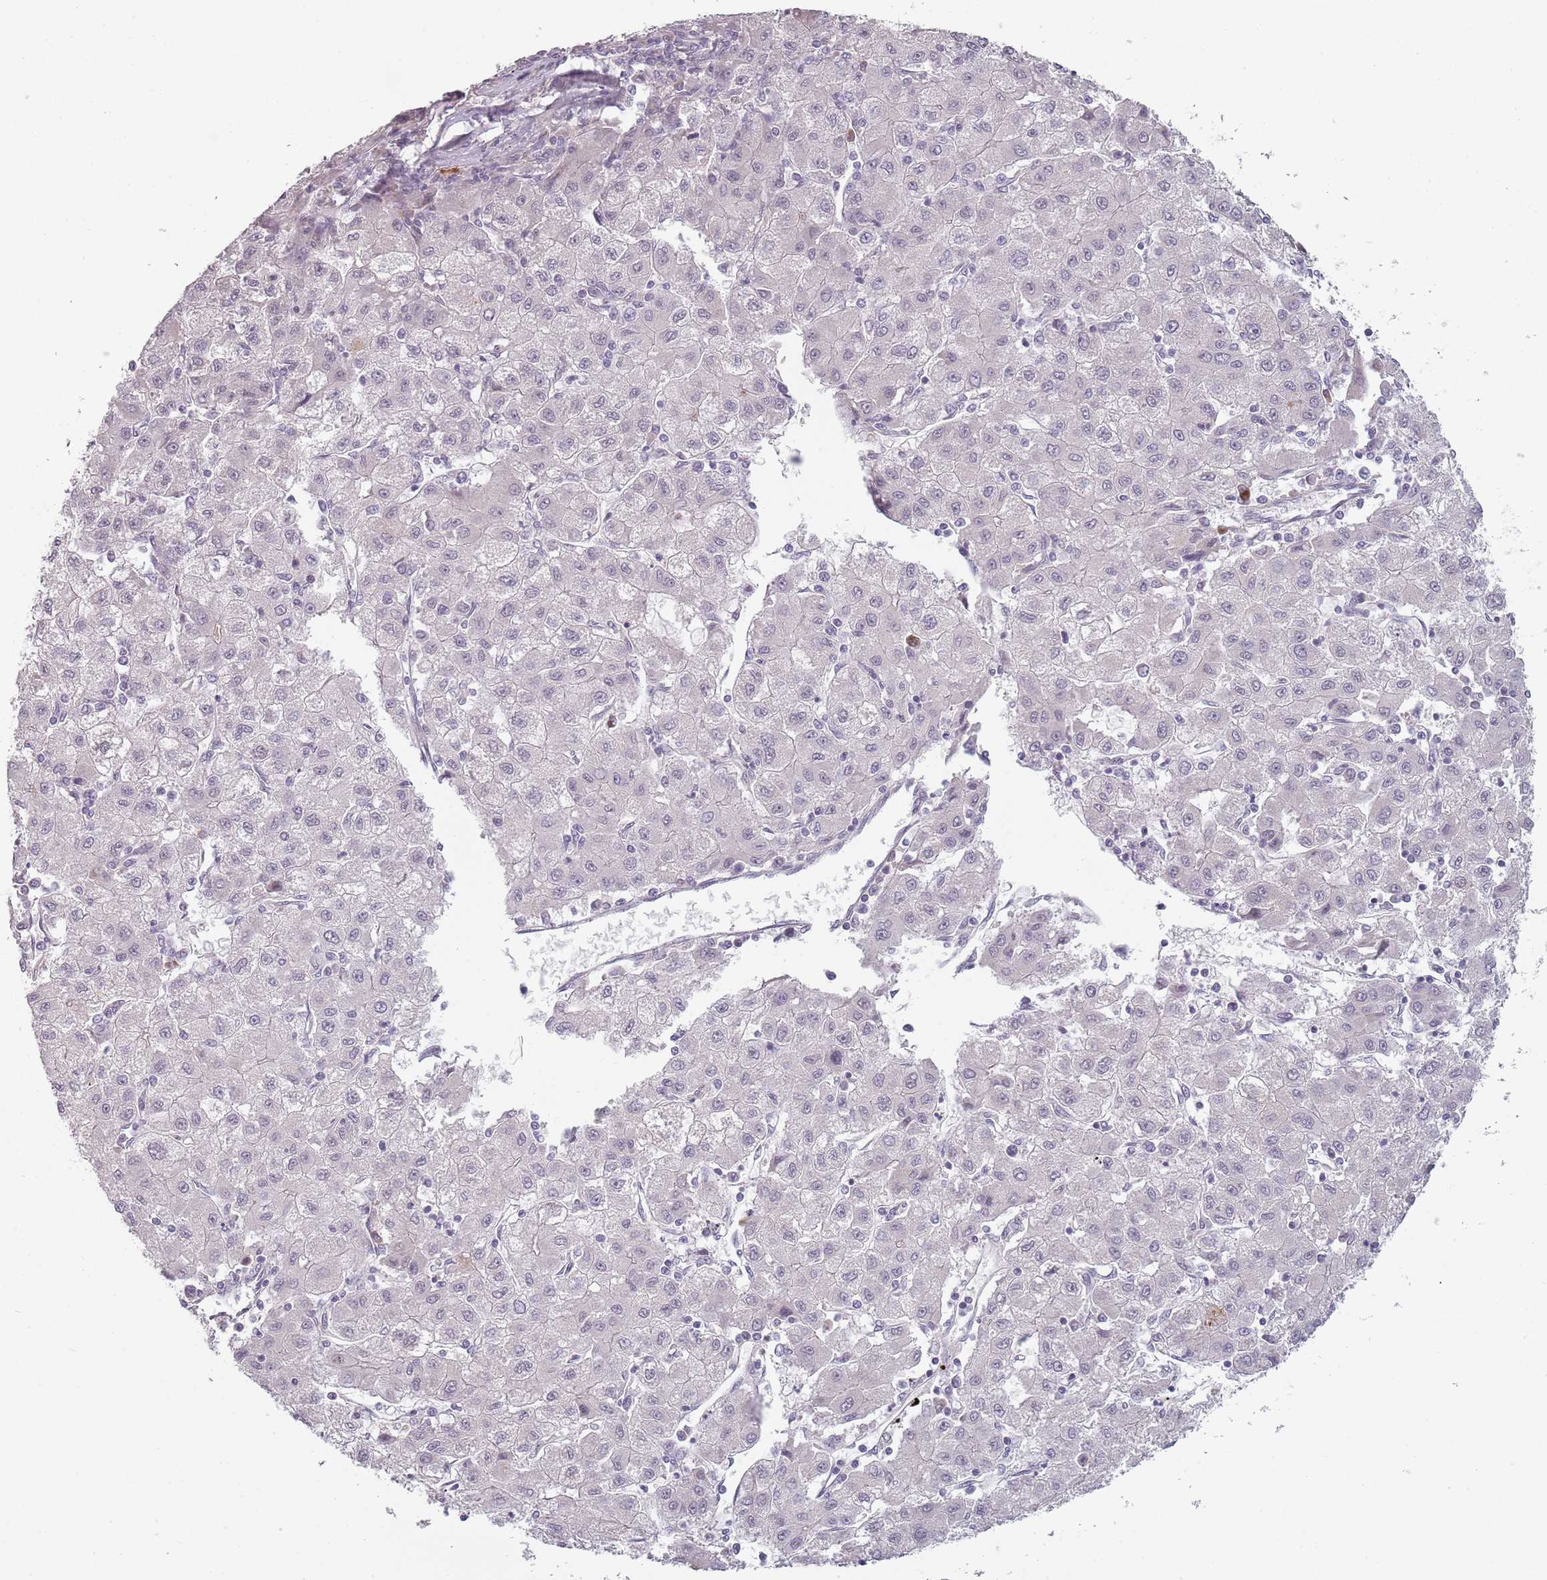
{"staining": {"intensity": "negative", "quantity": "none", "location": "none"}, "tissue": "liver cancer", "cell_type": "Tumor cells", "image_type": "cancer", "snomed": [{"axis": "morphology", "description": "Carcinoma, Hepatocellular, NOS"}, {"axis": "topography", "description": "Liver"}], "caption": "Liver hepatocellular carcinoma was stained to show a protein in brown. There is no significant staining in tumor cells.", "gene": "CC2D2B", "patient": {"sex": "male", "age": 72}}